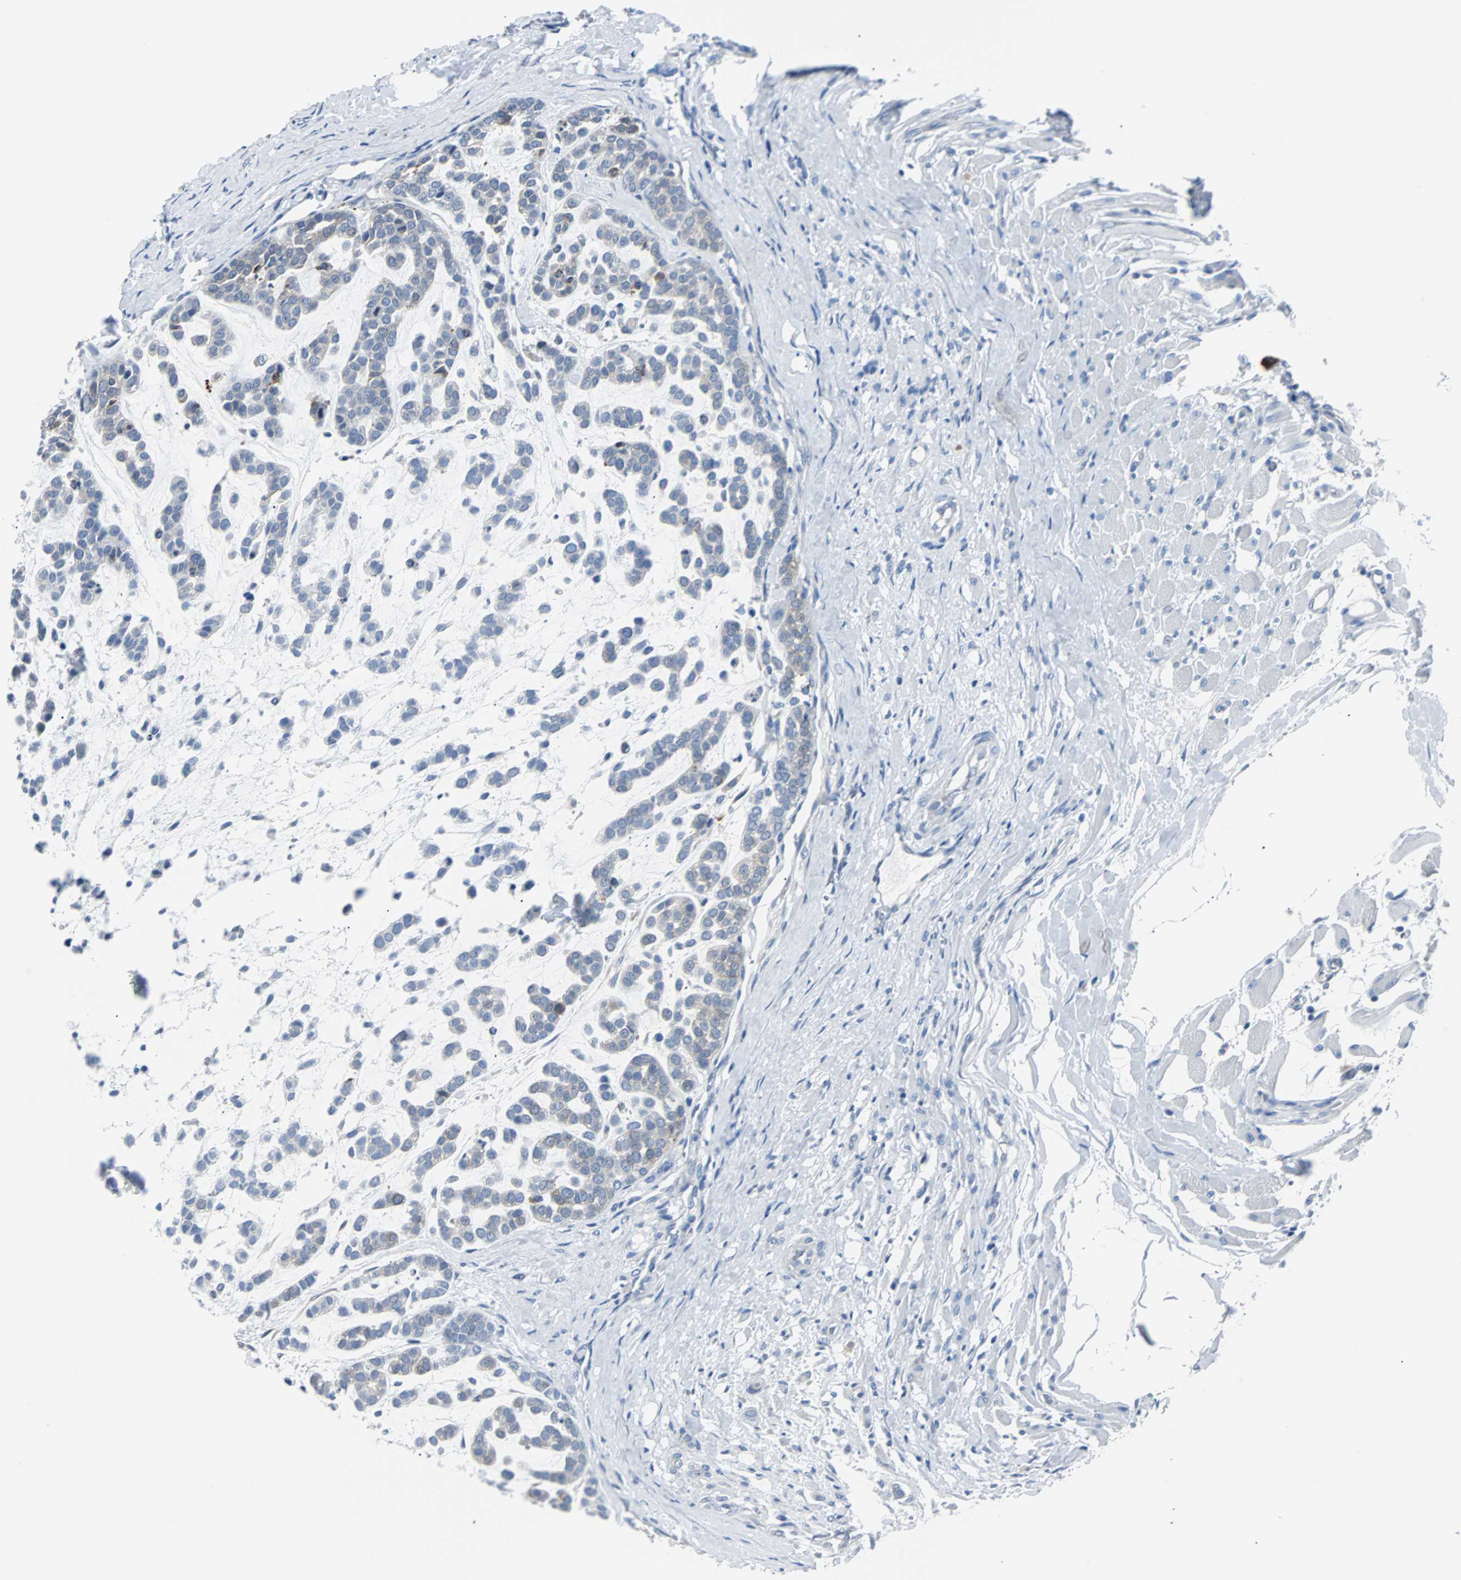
{"staining": {"intensity": "weak", "quantity": "25%-75%", "location": "cytoplasmic/membranous"}, "tissue": "head and neck cancer", "cell_type": "Tumor cells", "image_type": "cancer", "snomed": [{"axis": "morphology", "description": "Adenocarcinoma, NOS"}, {"axis": "morphology", "description": "Adenoma, NOS"}, {"axis": "topography", "description": "Head-Neck"}], "caption": "Immunohistochemistry (IHC) photomicrograph of head and neck cancer stained for a protein (brown), which reveals low levels of weak cytoplasmic/membranous expression in approximately 25%-75% of tumor cells.", "gene": "RASA1", "patient": {"sex": "female", "age": 55}}